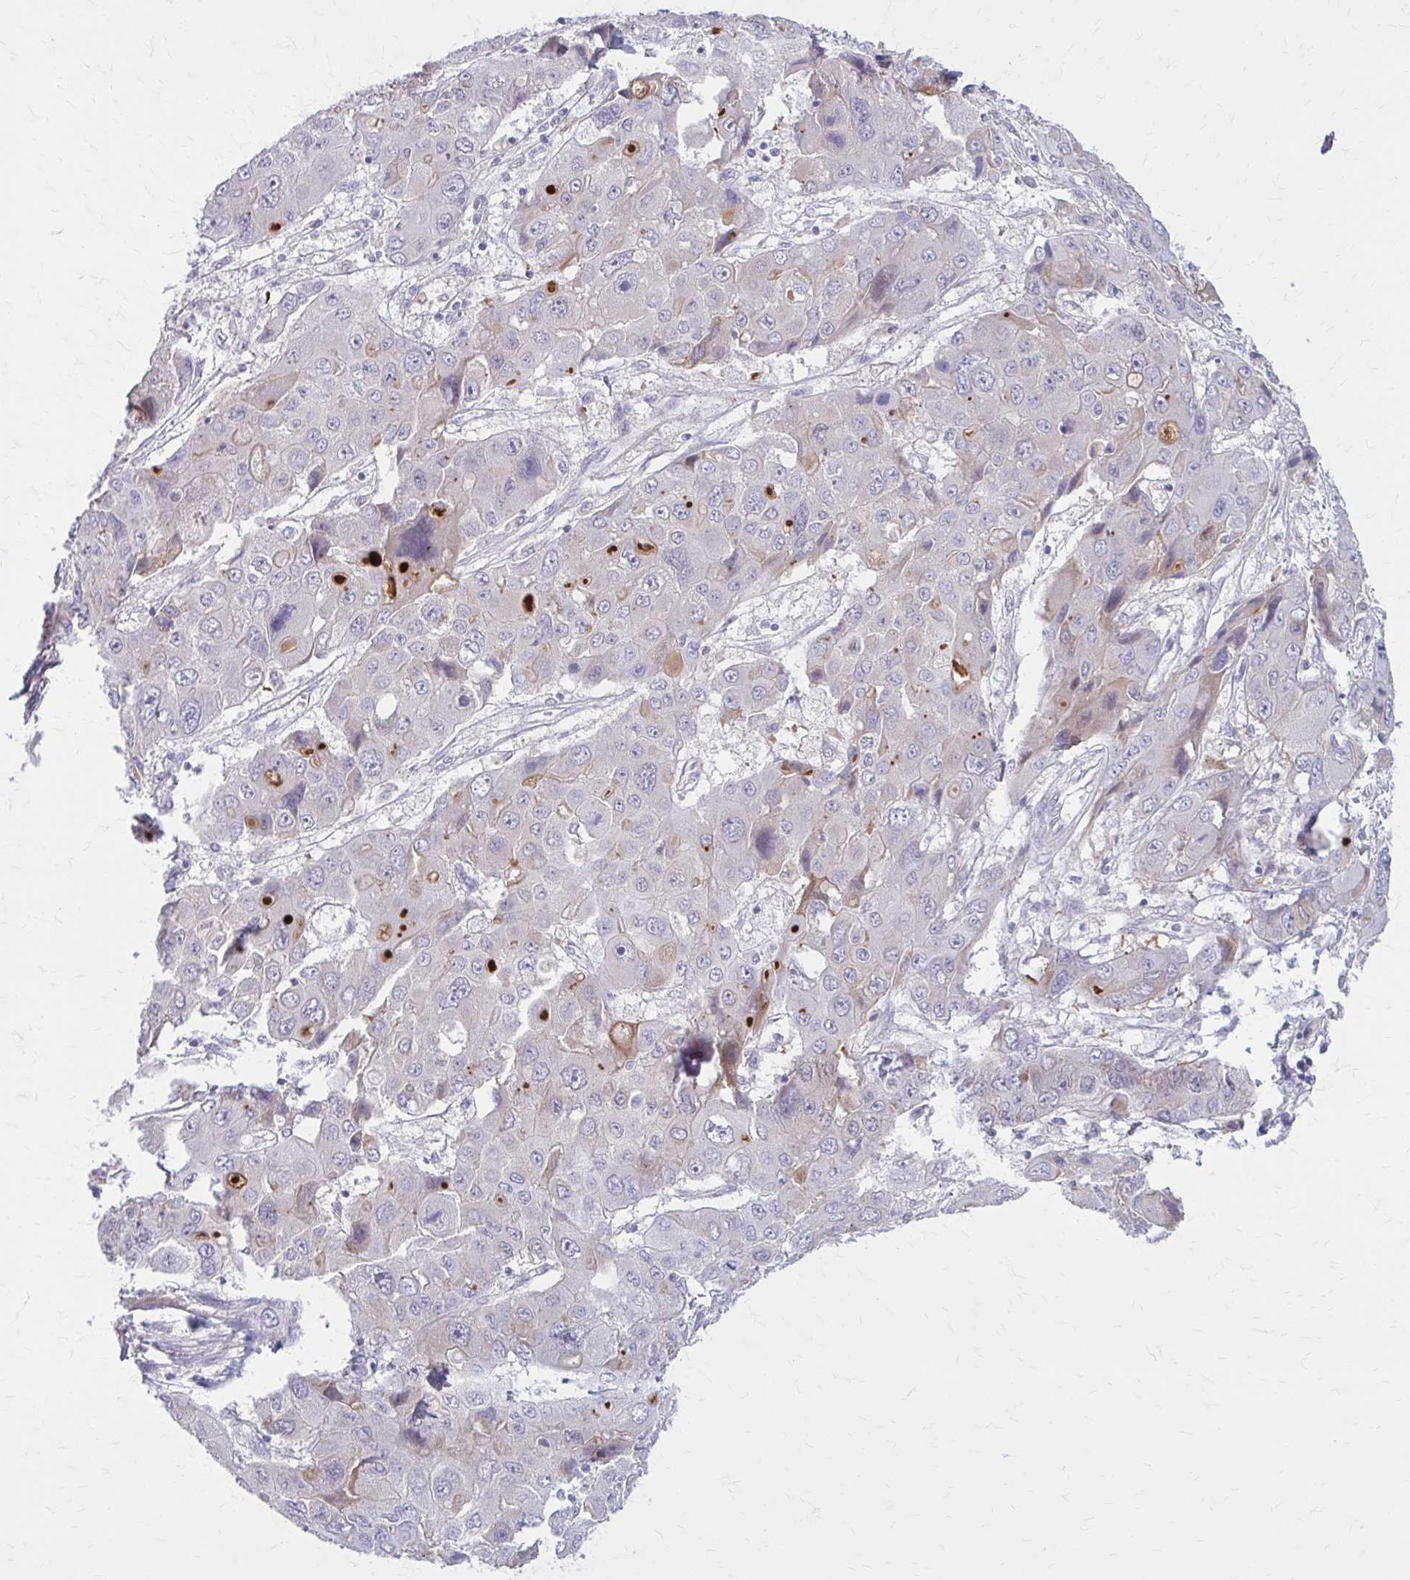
{"staining": {"intensity": "weak", "quantity": "<25%", "location": "cytoplasmic/membranous"}, "tissue": "liver cancer", "cell_type": "Tumor cells", "image_type": "cancer", "snomed": [{"axis": "morphology", "description": "Cholangiocarcinoma"}, {"axis": "topography", "description": "Liver"}], "caption": "This is a histopathology image of immunohistochemistry staining of liver cancer (cholangiocarcinoma), which shows no staining in tumor cells. (Immunohistochemistry (ihc), brightfield microscopy, high magnification).", "gene": "SERPIND1", "patient": {"sex": "male", "age": 67}}